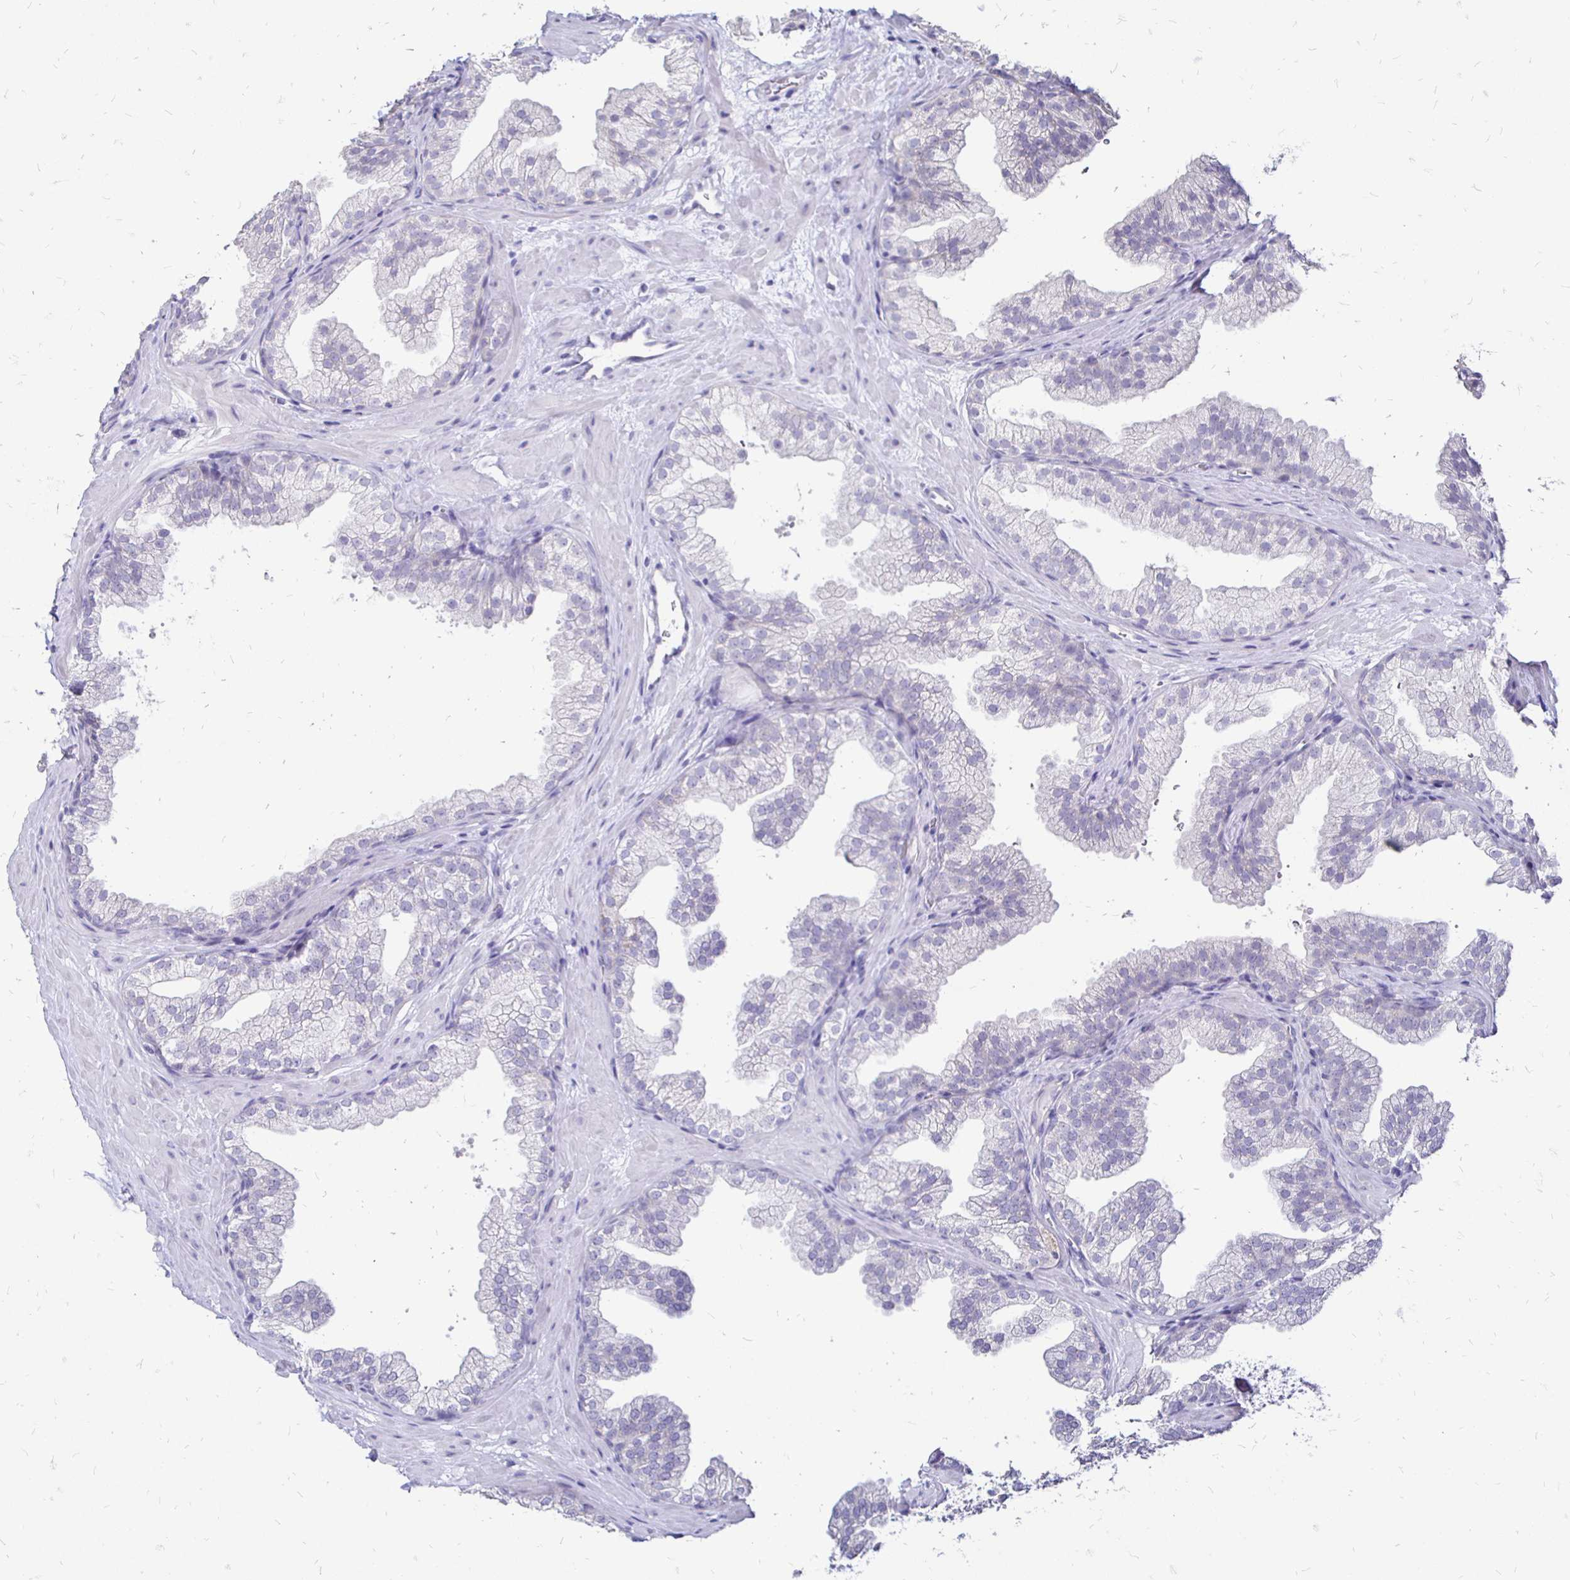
{"staining": {"intensity": "negative", "quantity": "none", "location": "none"}, "tissue": "prostate", "cell_type": "Glandular cells", "image_type": "normal", "snomed": [{"axis": "morphology", "description": "Normal tissue, NOS"}, {"axis": "topography", "description": "Prostate"}], "caption": "IHC image of benign human prostate stained for a protein (brown), which demonstrates no staining in glandular cells. Nuclei are stained in blue.", "gene": "IRGC", "patient": {"sex": "male", "age": 37}}